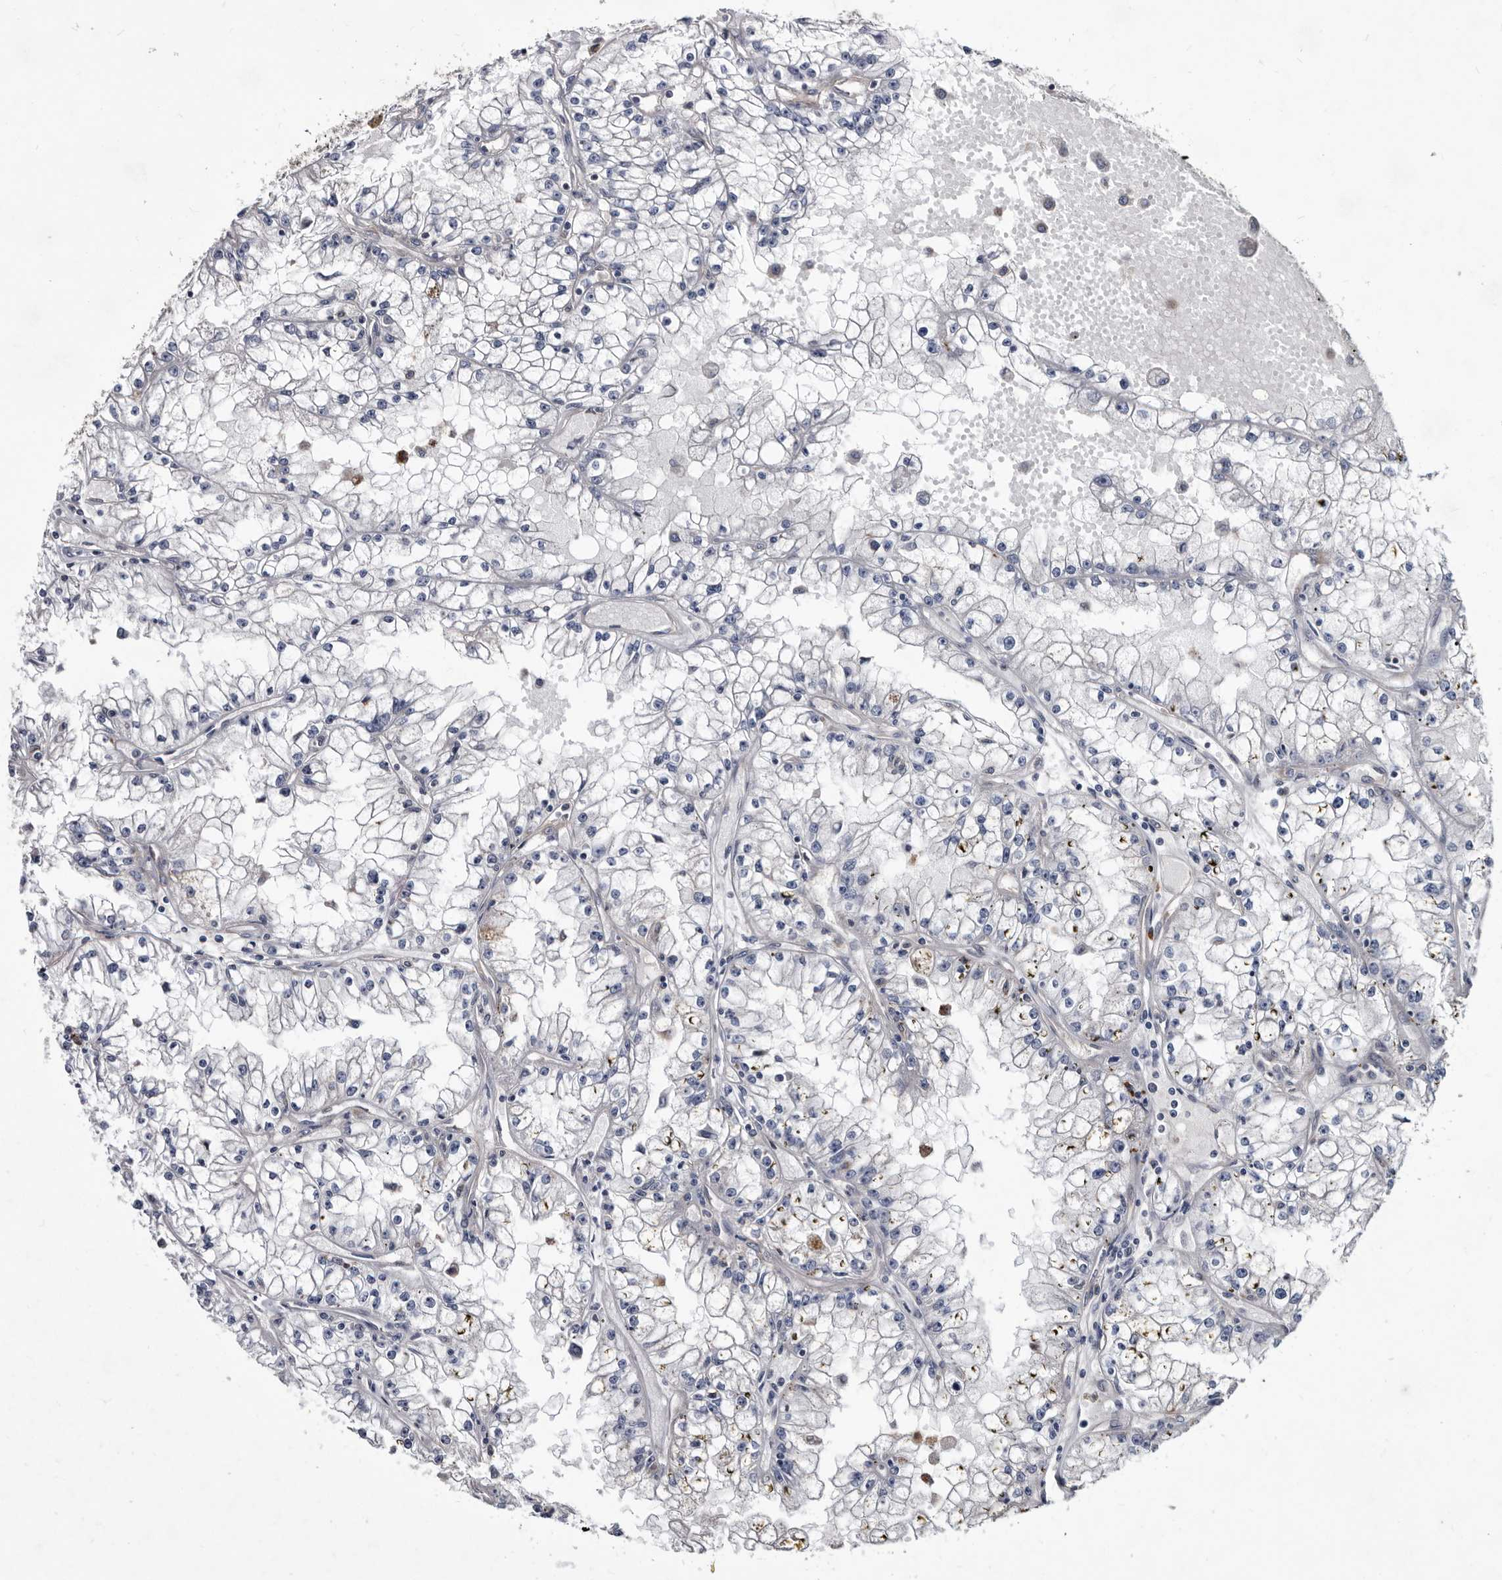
{"staining": {"intensity": "negative", "quantity": "none", "location": "none"}, "tissue": "renal cancer", "cell_type": "Tumor cells", "image_type": "cancer", "snomed": [{"axis": "morphology", "description": "Adenocarcinoma, NOS"}, {"axis": "topography", "description": "Kidney"}], "caption": "An image of human renal adenocarcinoma is negative for staining in tumor cells. (Stains: DAB IHC with hematoxylin counter stain, Microscopy: brightfield microscopy at high magnification).", "gene": "ABCF2", "patient": {"sex": "male", "age": 56}}